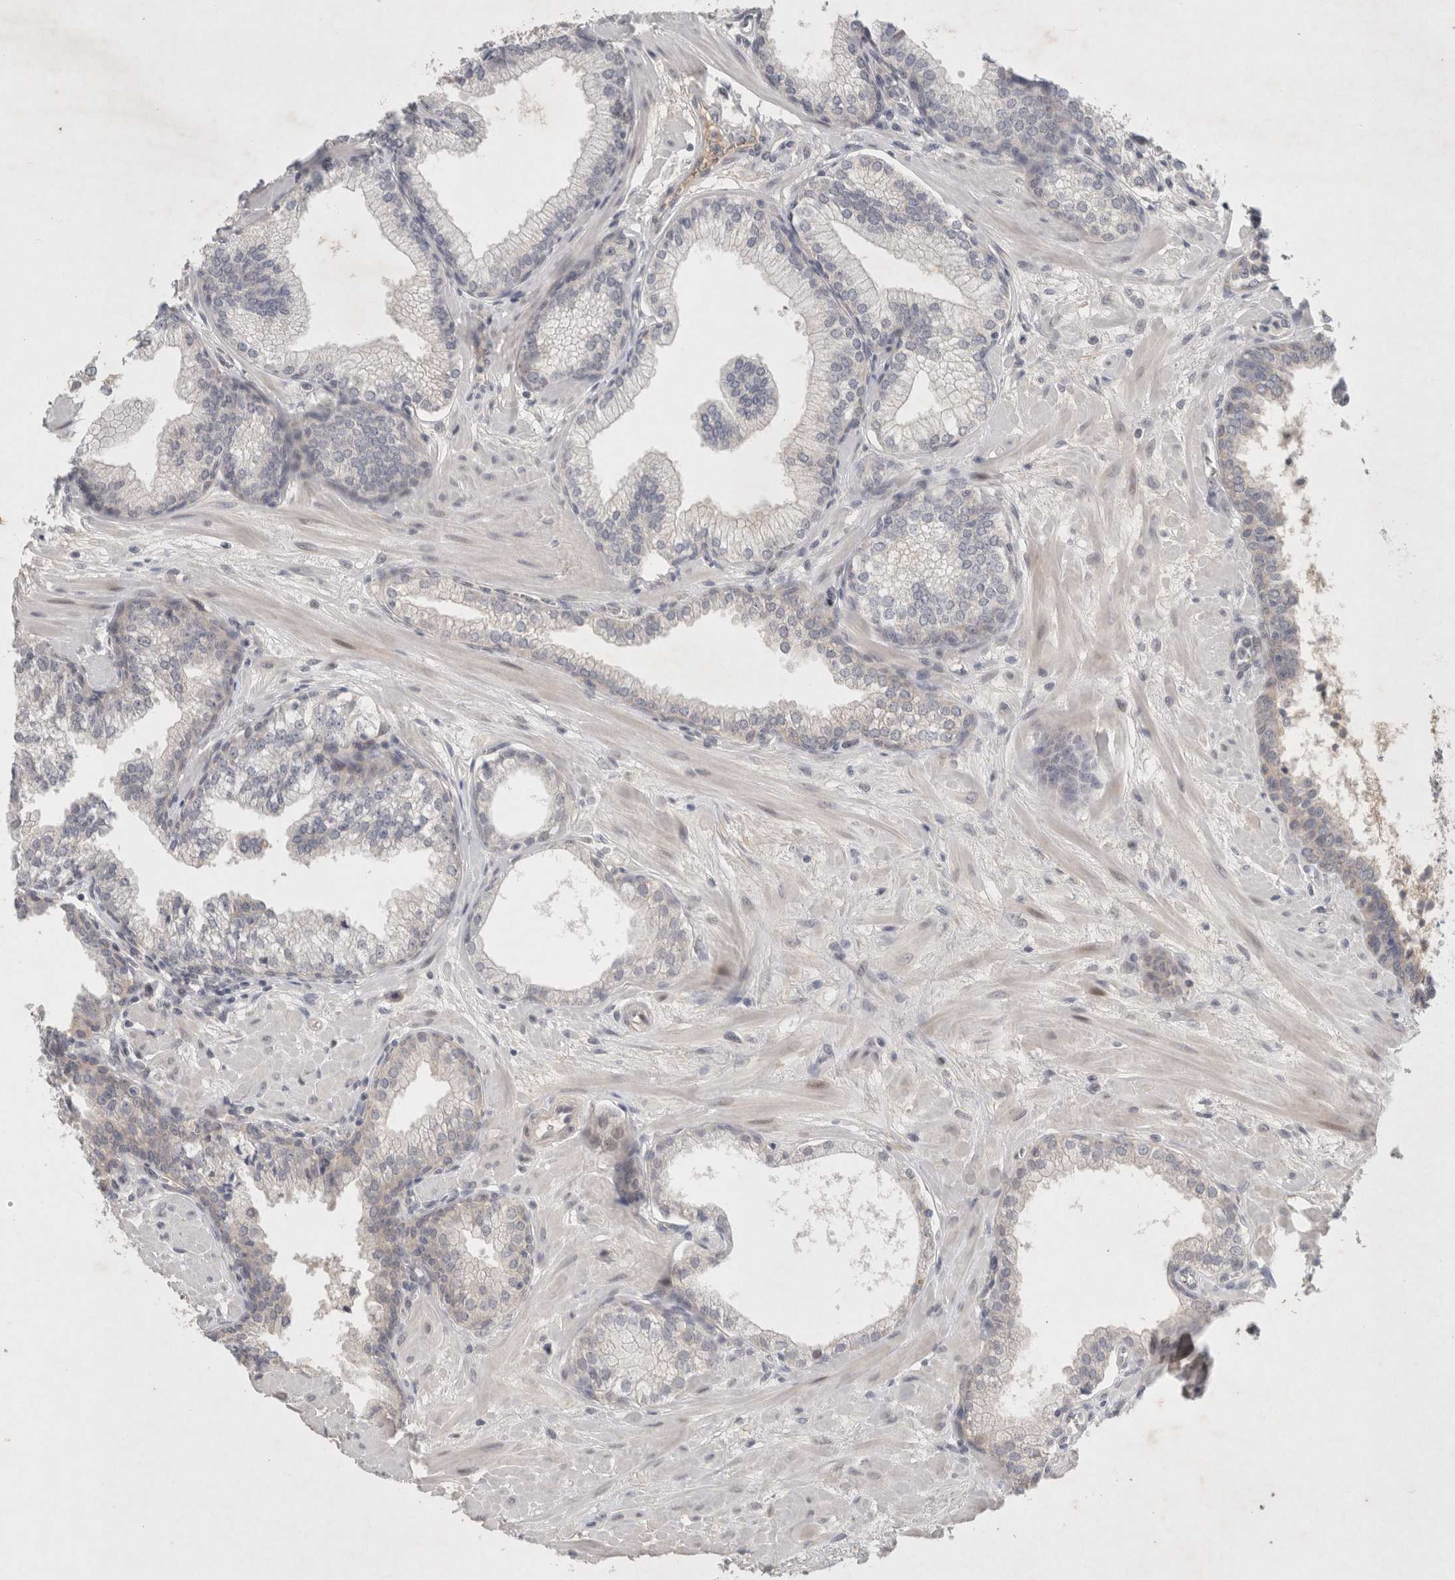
{"staining": {"intensity": "weak", "quantity": ">75%", "location": "cytoplasmic/membranous"}, "tissue": "prostate", "cell_type": "Glandular cells", "image_type": "normal", "snomed": [{"axis": "morphology", "description": "Normal tissue, NOS"}, {"axis": "morphology", "description": "Urothelial carcinoma, Low grade"}, {"axis": "topography", "description": "Urinary bladder"}, {"axis": "topography", "description": "Prostate"}], "caption": "Protein staining of benign prostate shows weak cytoplasmic/membranous positivity in about >75% of glandular cells. (IHC, brightfield microscopy, high magnification).", "gene": "RASAL2", "patient": {"sex": "male", "age": 60}}